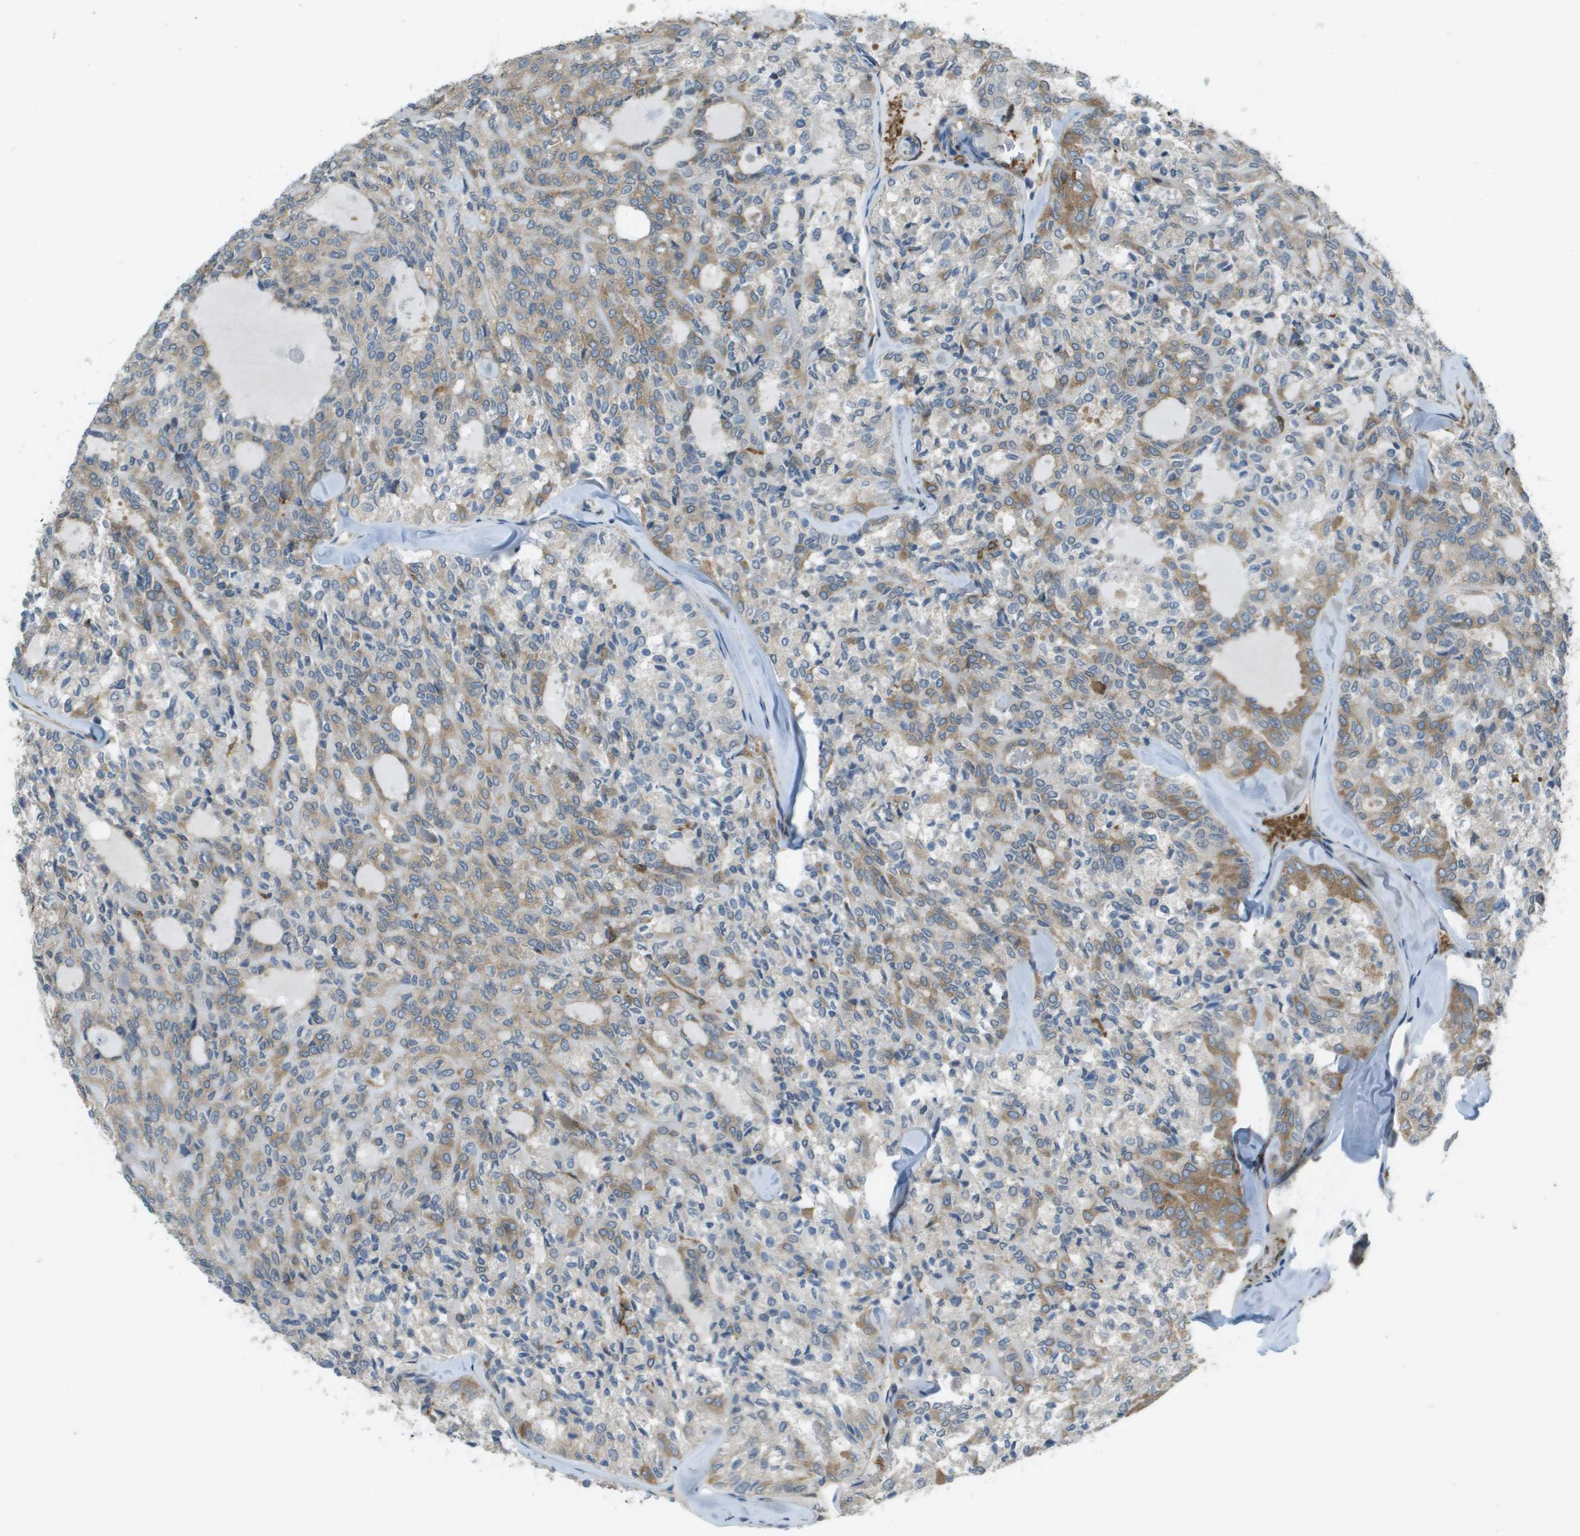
{"staining": {"intensity": "moderate", "quantity": "<25%", "location": "cytoplasmic/membranous"}, "tissue": "thyroid cancer", "cell_type": "Tumor cells", "image_type": "cancer", "snomed": [{"axis": "morphology", "description": "Follicular adenoma carcinoma, NOS"}, {"axis": "topography", "description": "Thyroid gland"}], "caption": "Brown immunohistochemical staining in thyroid cancer (follicular adenoma carcinoma) demonstrates moderate cytoplasmic/membranous positivity in about <25% of tumor cells.", "gene": "CORO1B", "patient": {"sex": "male", "age": 75}}